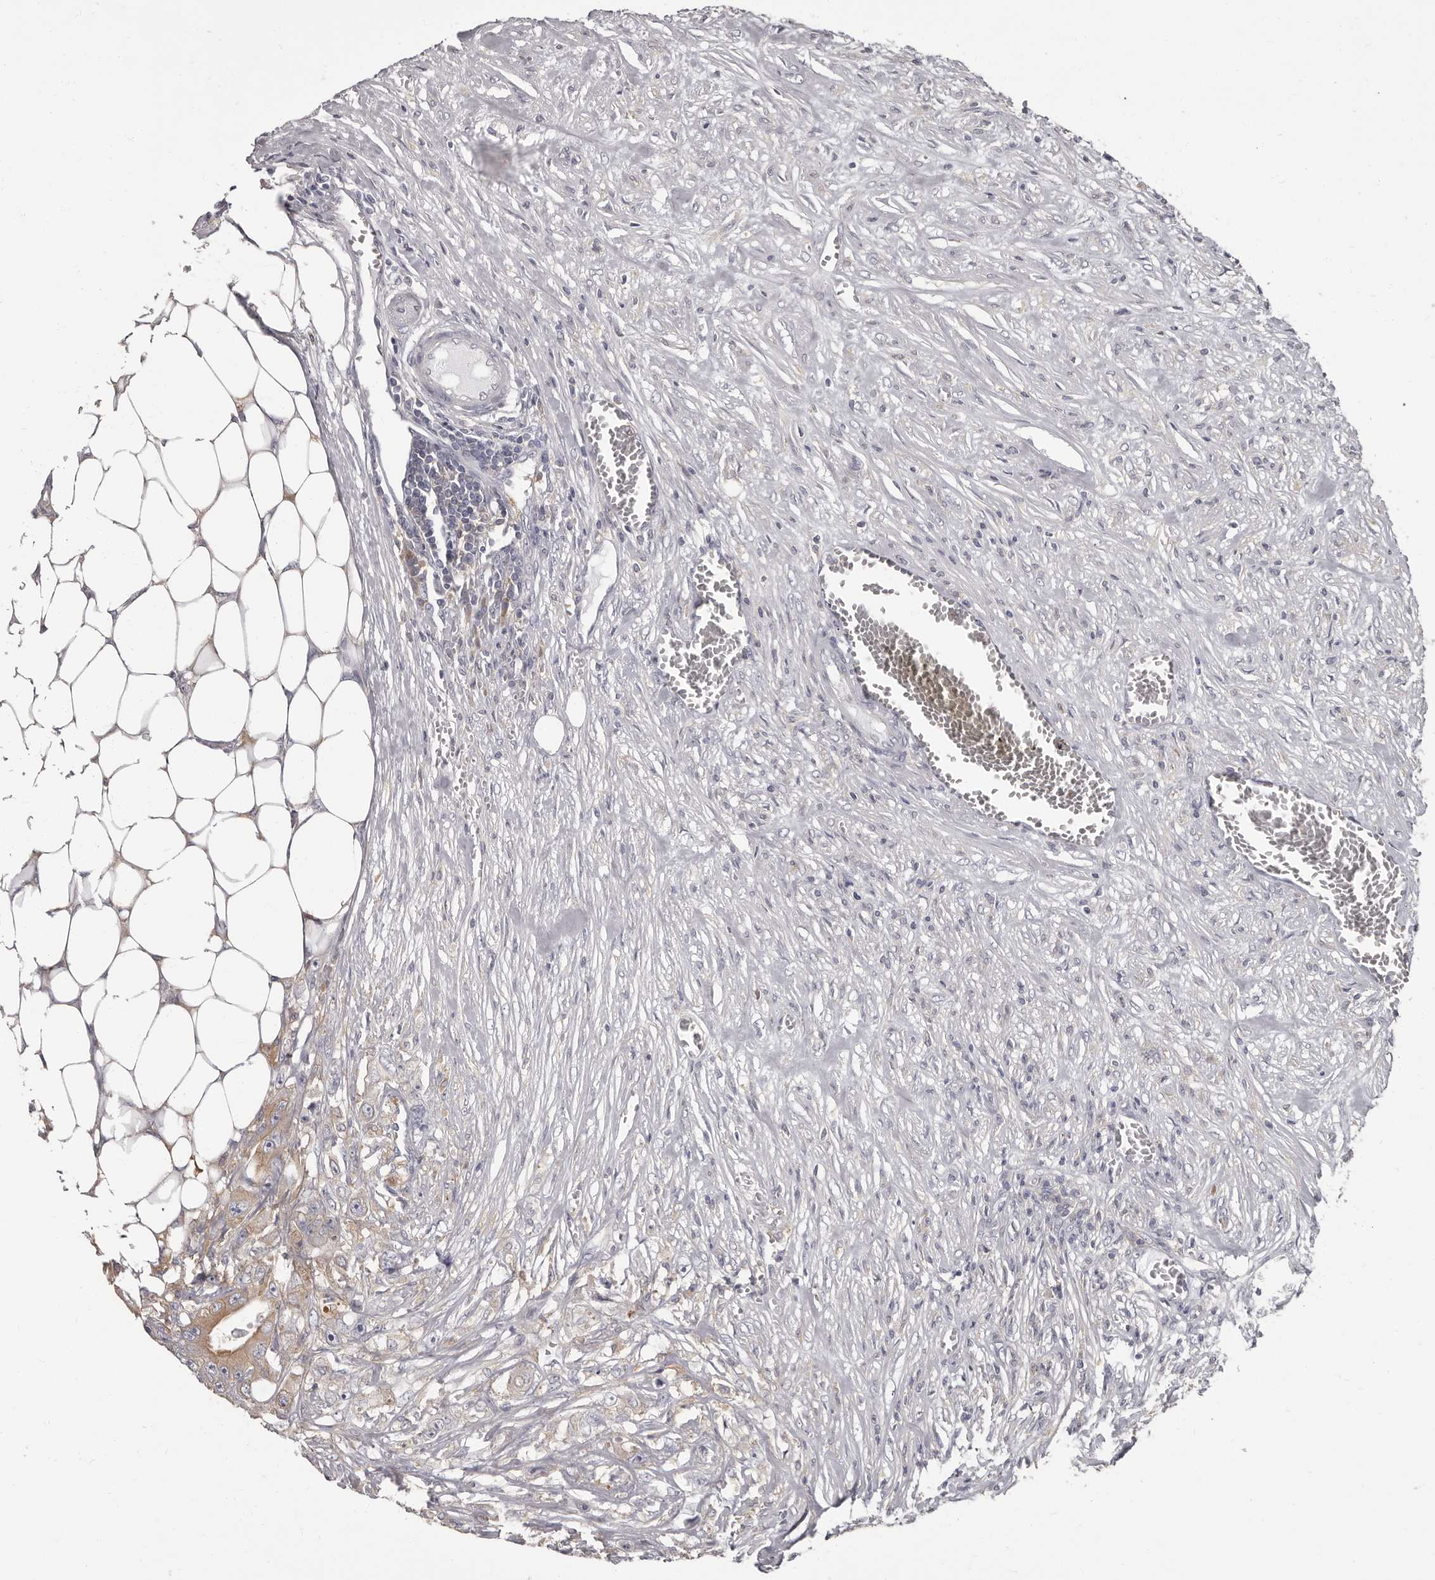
{"staining": {"intensity": "weak", "quantity": "25%-75%", "location": "cytoplasmic/membranous"}, "tissue": "colorectal cancer", "cell_type": "Tumor cells", "image_type": "cancer", "snomed": [{"axis": "morphology", "description": "Adenocarcinoma, NOS"}, {"axis": "topography", "description": "Colon"}], "caption": "Colorectal cancer (adenocarcinoma) stained with IHC demonstrates weak cytoplasmic/membranous expression in about 25%-75% of tumor cells.", "gene": "APEH", "patient": {"sex": "female", "age": 46}}